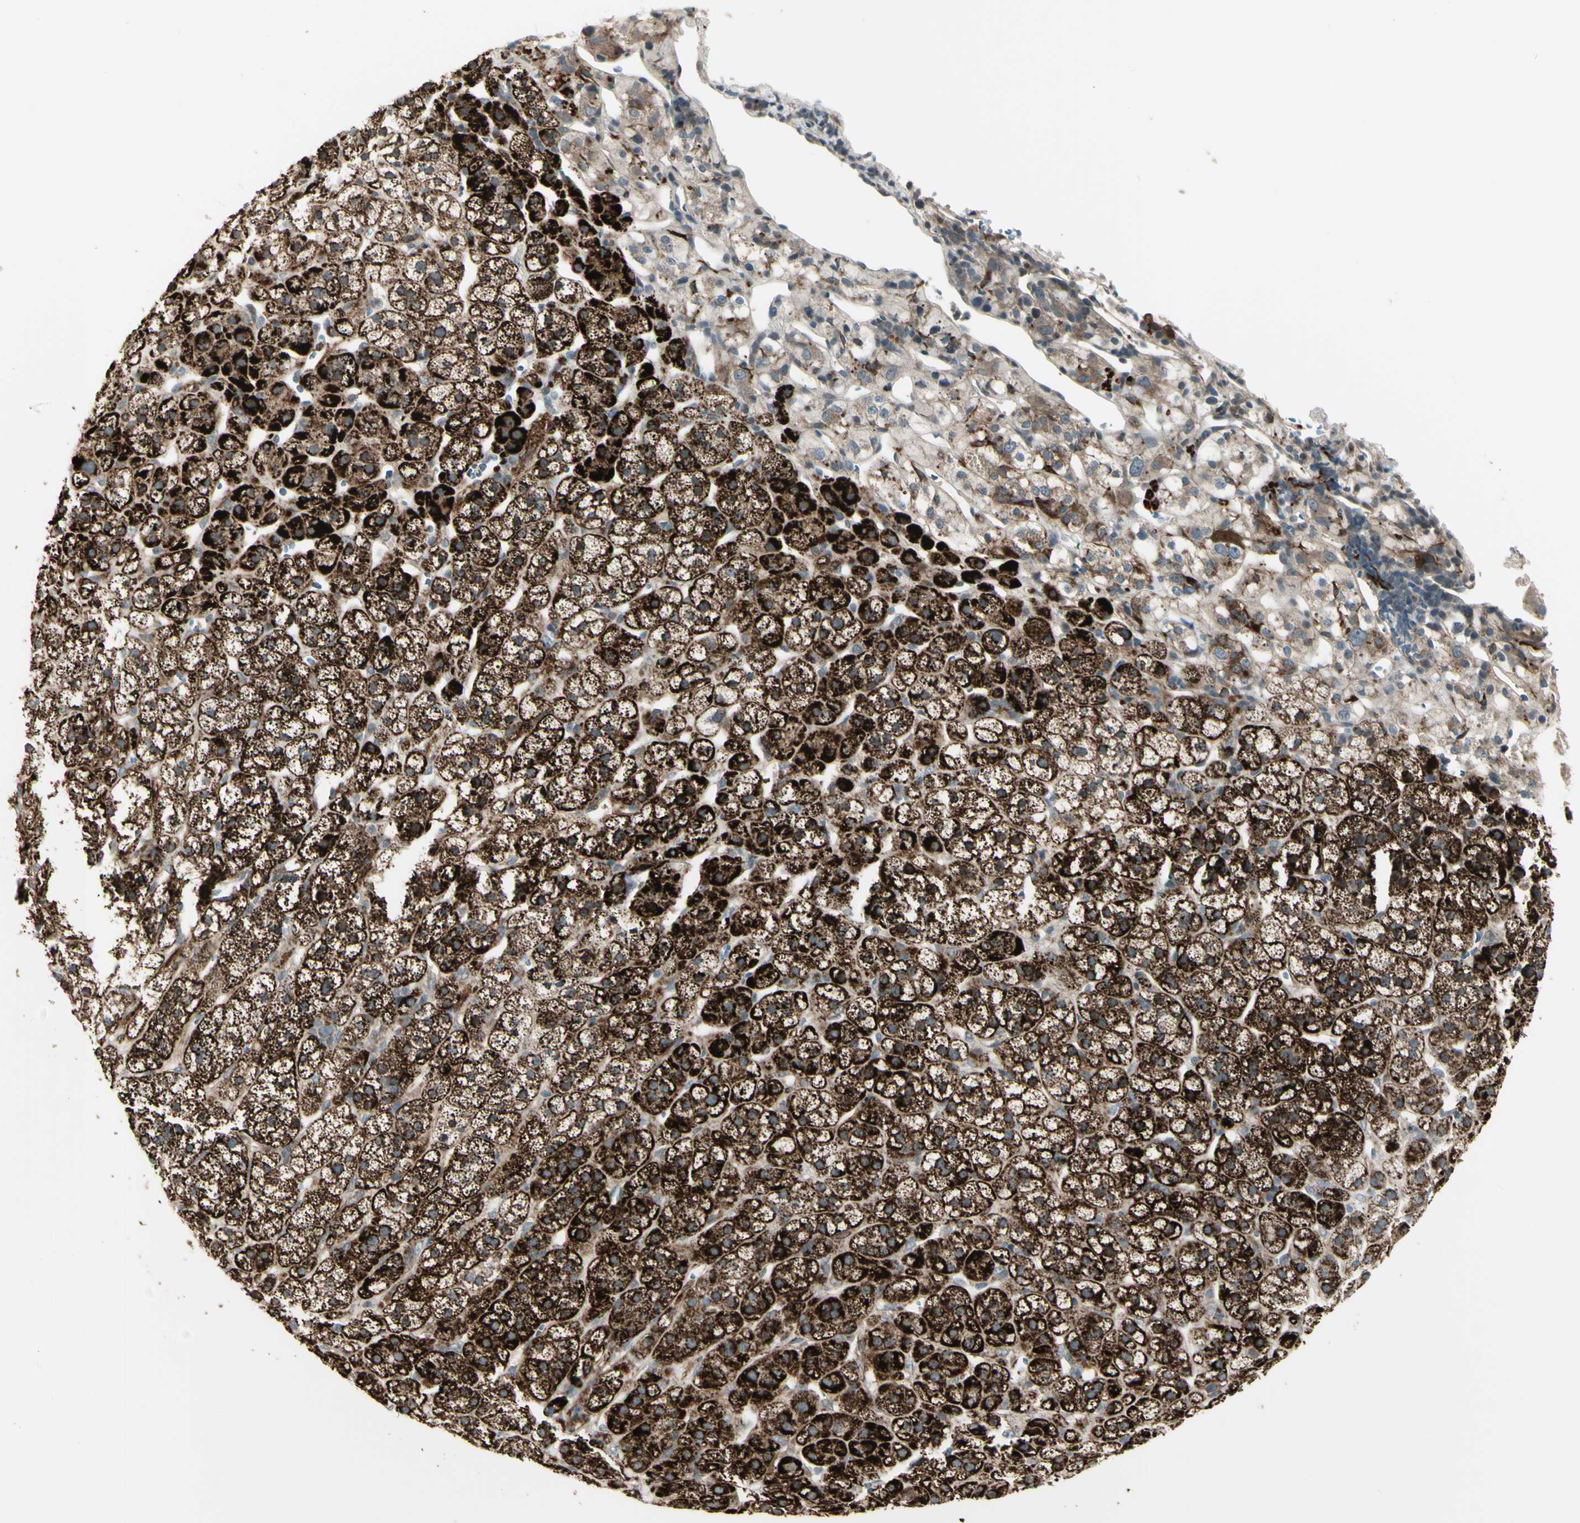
{"staining": {"intensity": "strong", "quantity": ">75%", "location": "cytoplasmic/membranous"}, "tissue": "adrenal gland", "cell_type": "Glandular cells", "image_type": "normal", "snomed": [{"axis": "morphology", "description": "Normal tissue, NOS"}, {"axis": "topography", "description": "Adrenal gland"}], "caption": "This photomicrograph shows IHC staining of normal adrenal gland, with high strong cytoplasmic/membranous positivity in approximately >75% of glandular cells.", "gene": "OSTM1", "patient": {"sex": "male", "age": 56}}